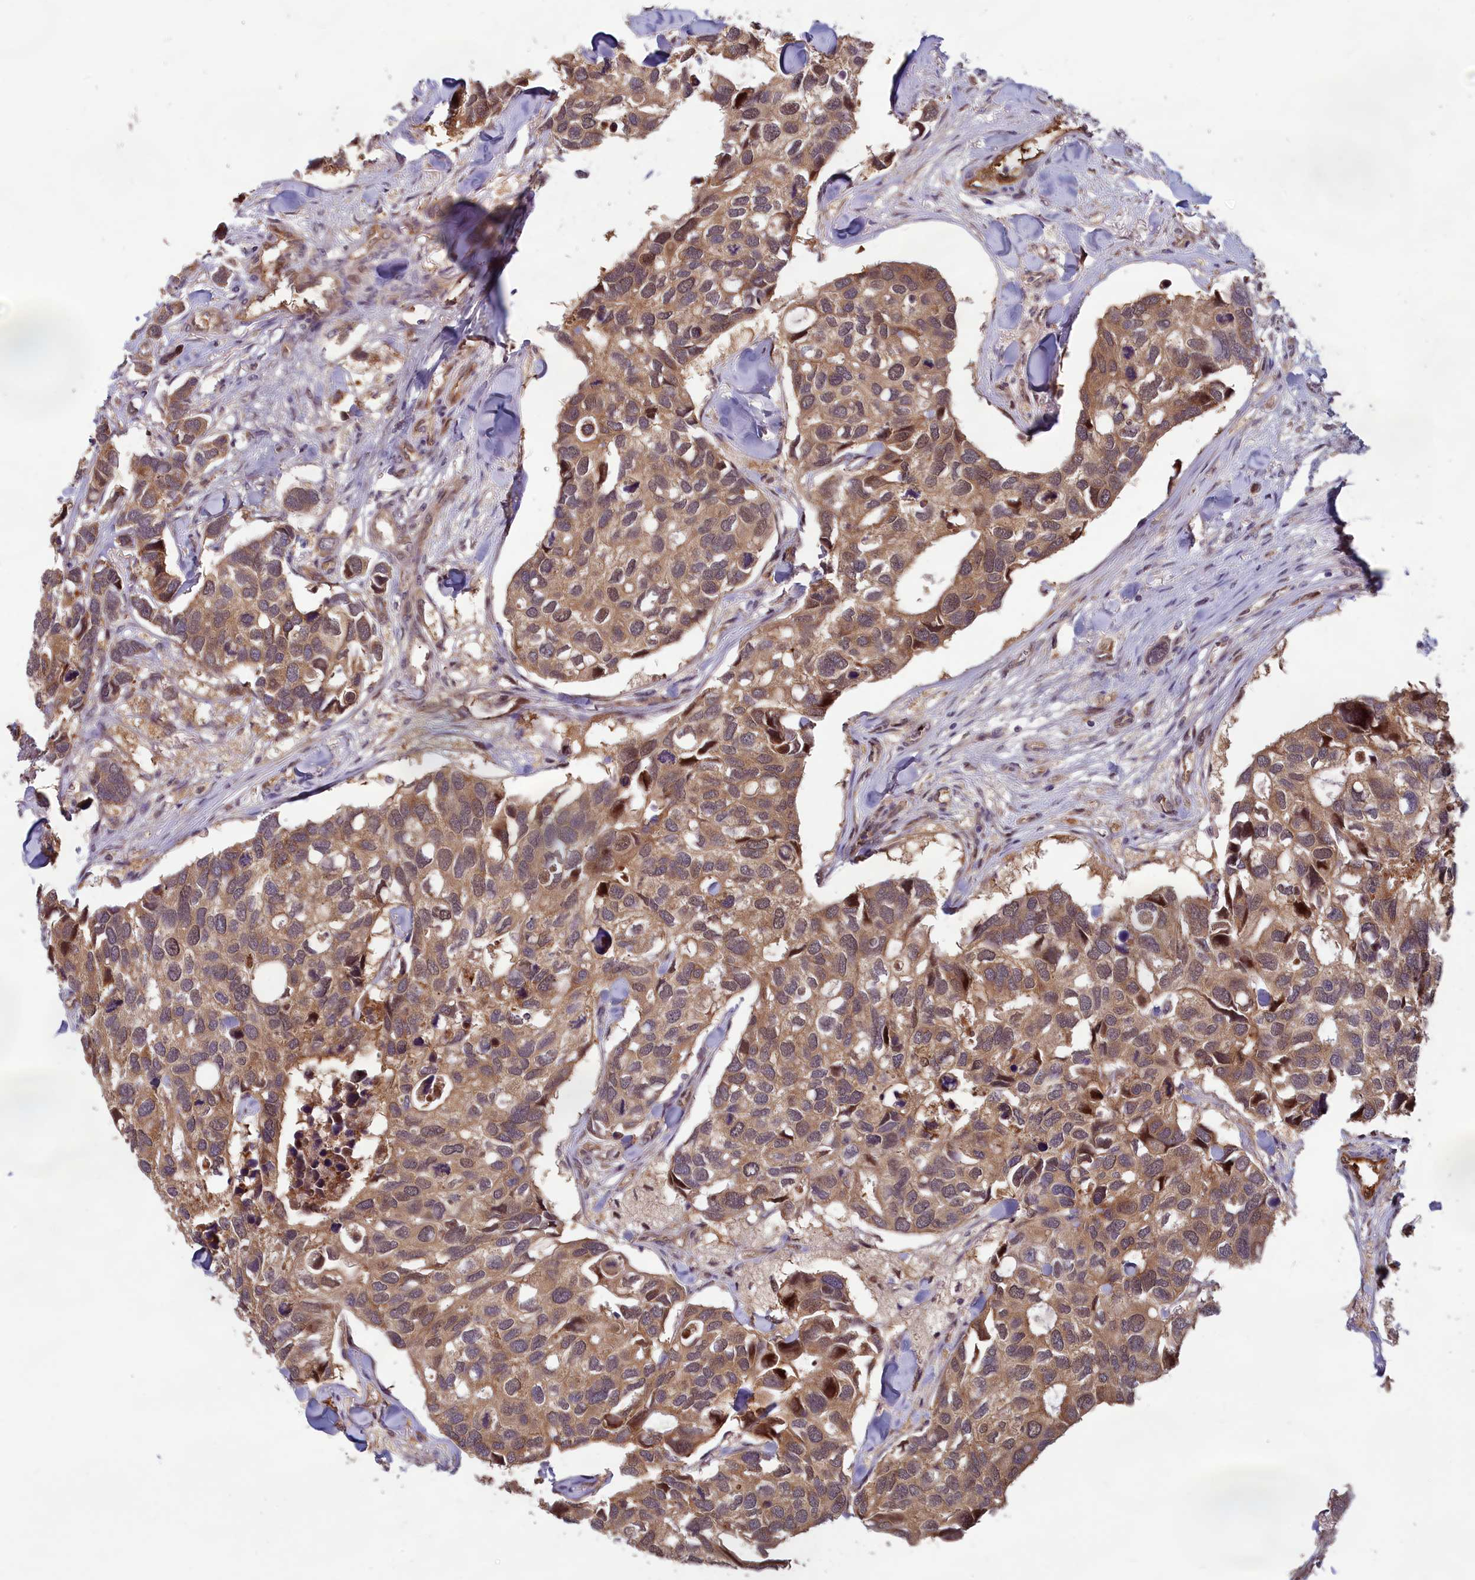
{"staining": {"intensity": "moderate", "quantity": ">75%", "location": "cytoplasmic/membranous,nuclear"}, "tissue": "breast cancer", "cell_type": "Tumor cells", "image_type": "cancer", "snomed": [{"axis": "morphology", "description": "Duct carcinoma"}, {"axis": "topography", "description": "Breast"}], "caption": "Breast cancer (infiltrating ductal carcinoma) stained with a protein marker demonstrates moderate staining in tumor cells.", "gene": "CCDC15", "patient": {"sex": "female", "age": 83}}